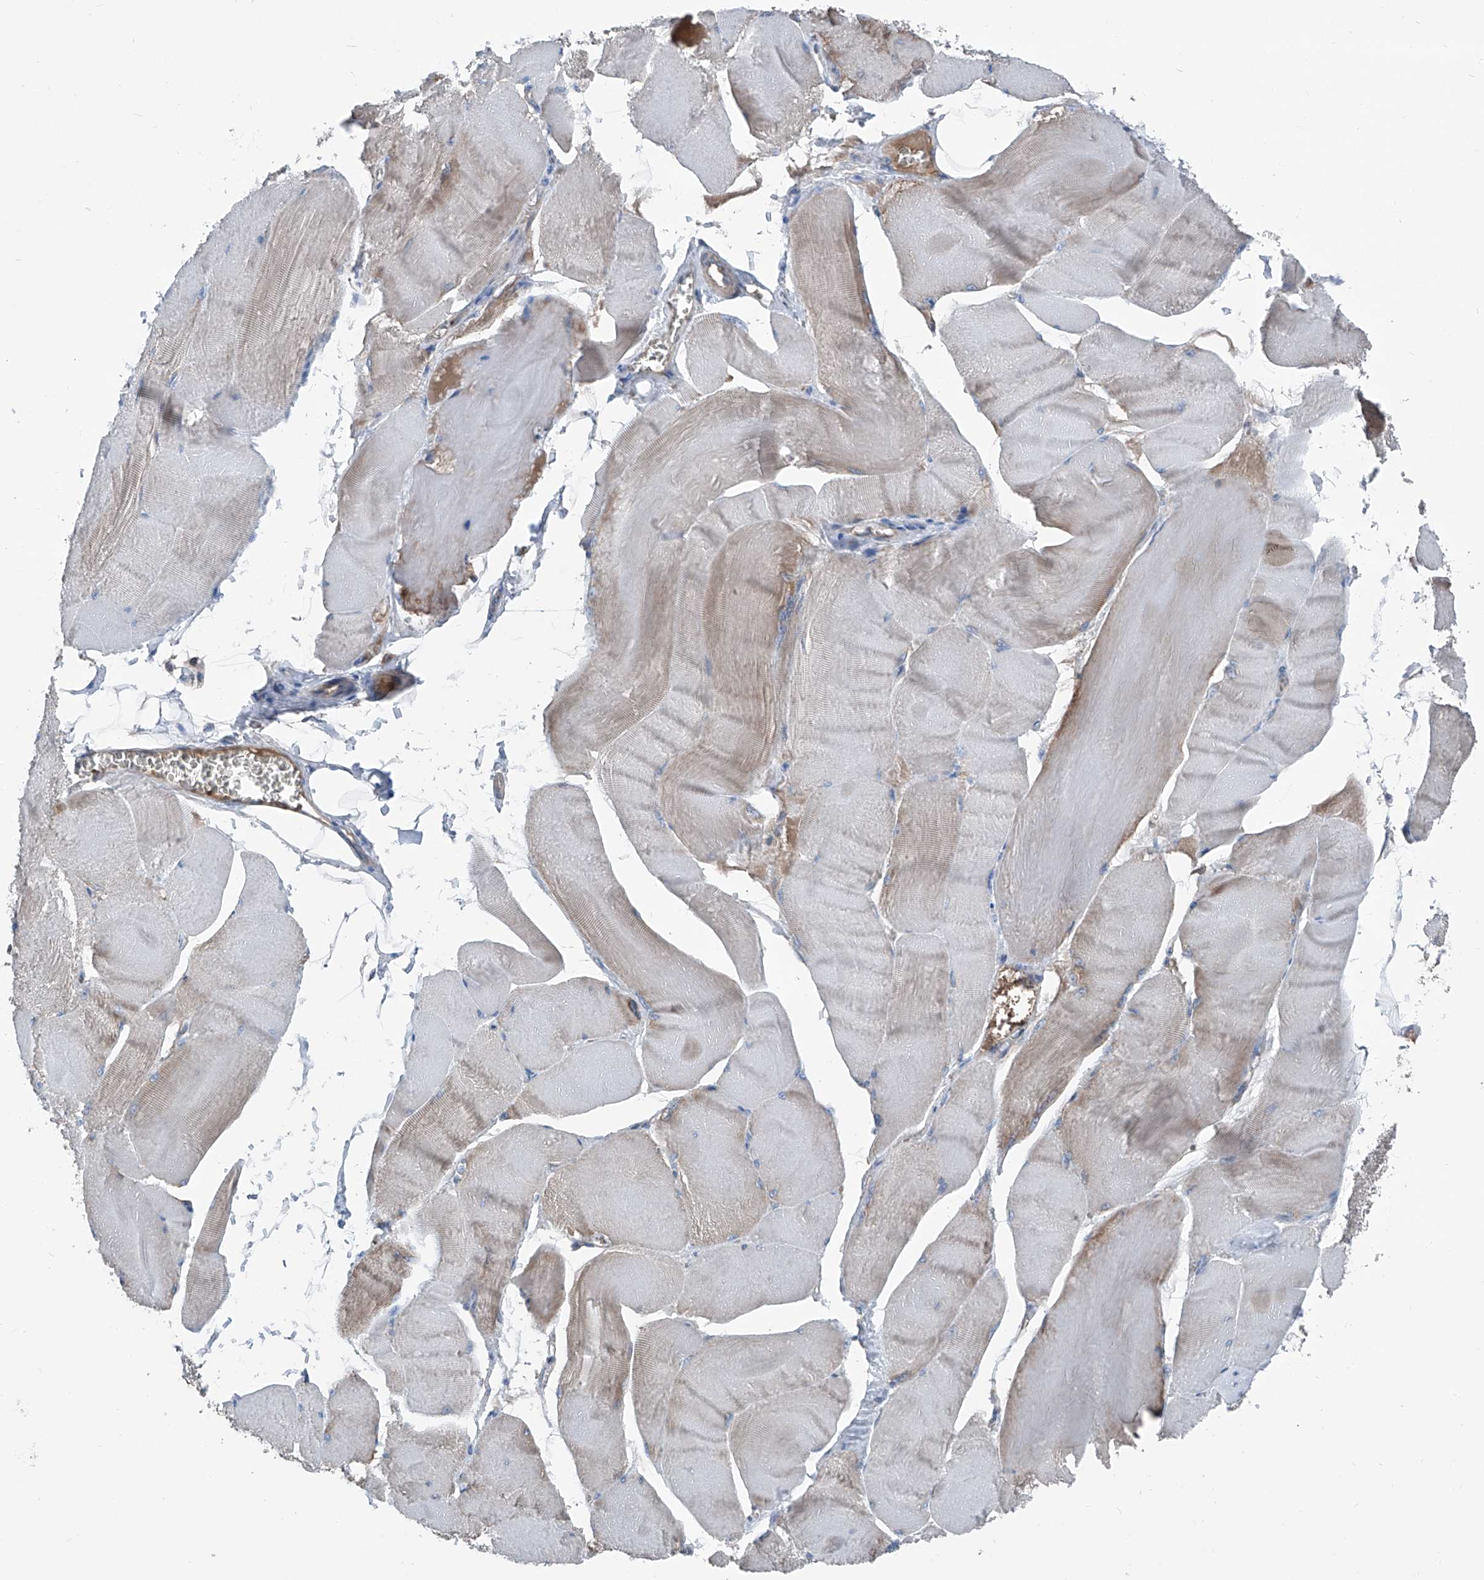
{"staining": {"intensity": "negative", "quantity": "none", "location": "none"}, "tissue": "skeletal muscle", "cell_type": "Myocytes", "image_type": "normal", "snomed": [{"axis": "morphology", "description": "Normal tissue, NOS"}, {"axis": "morphology", "description": "Basal cell carcinoma"}, {"axis": "topography", "description": "Skeletal muscle"}], "caption": "Immunohistochemical staining of unremarkable skeletal muscle exhibits no significant positivity in myocytes.", "gene": "GPAT3", "patient": {"sex": "female", "age": 64}}